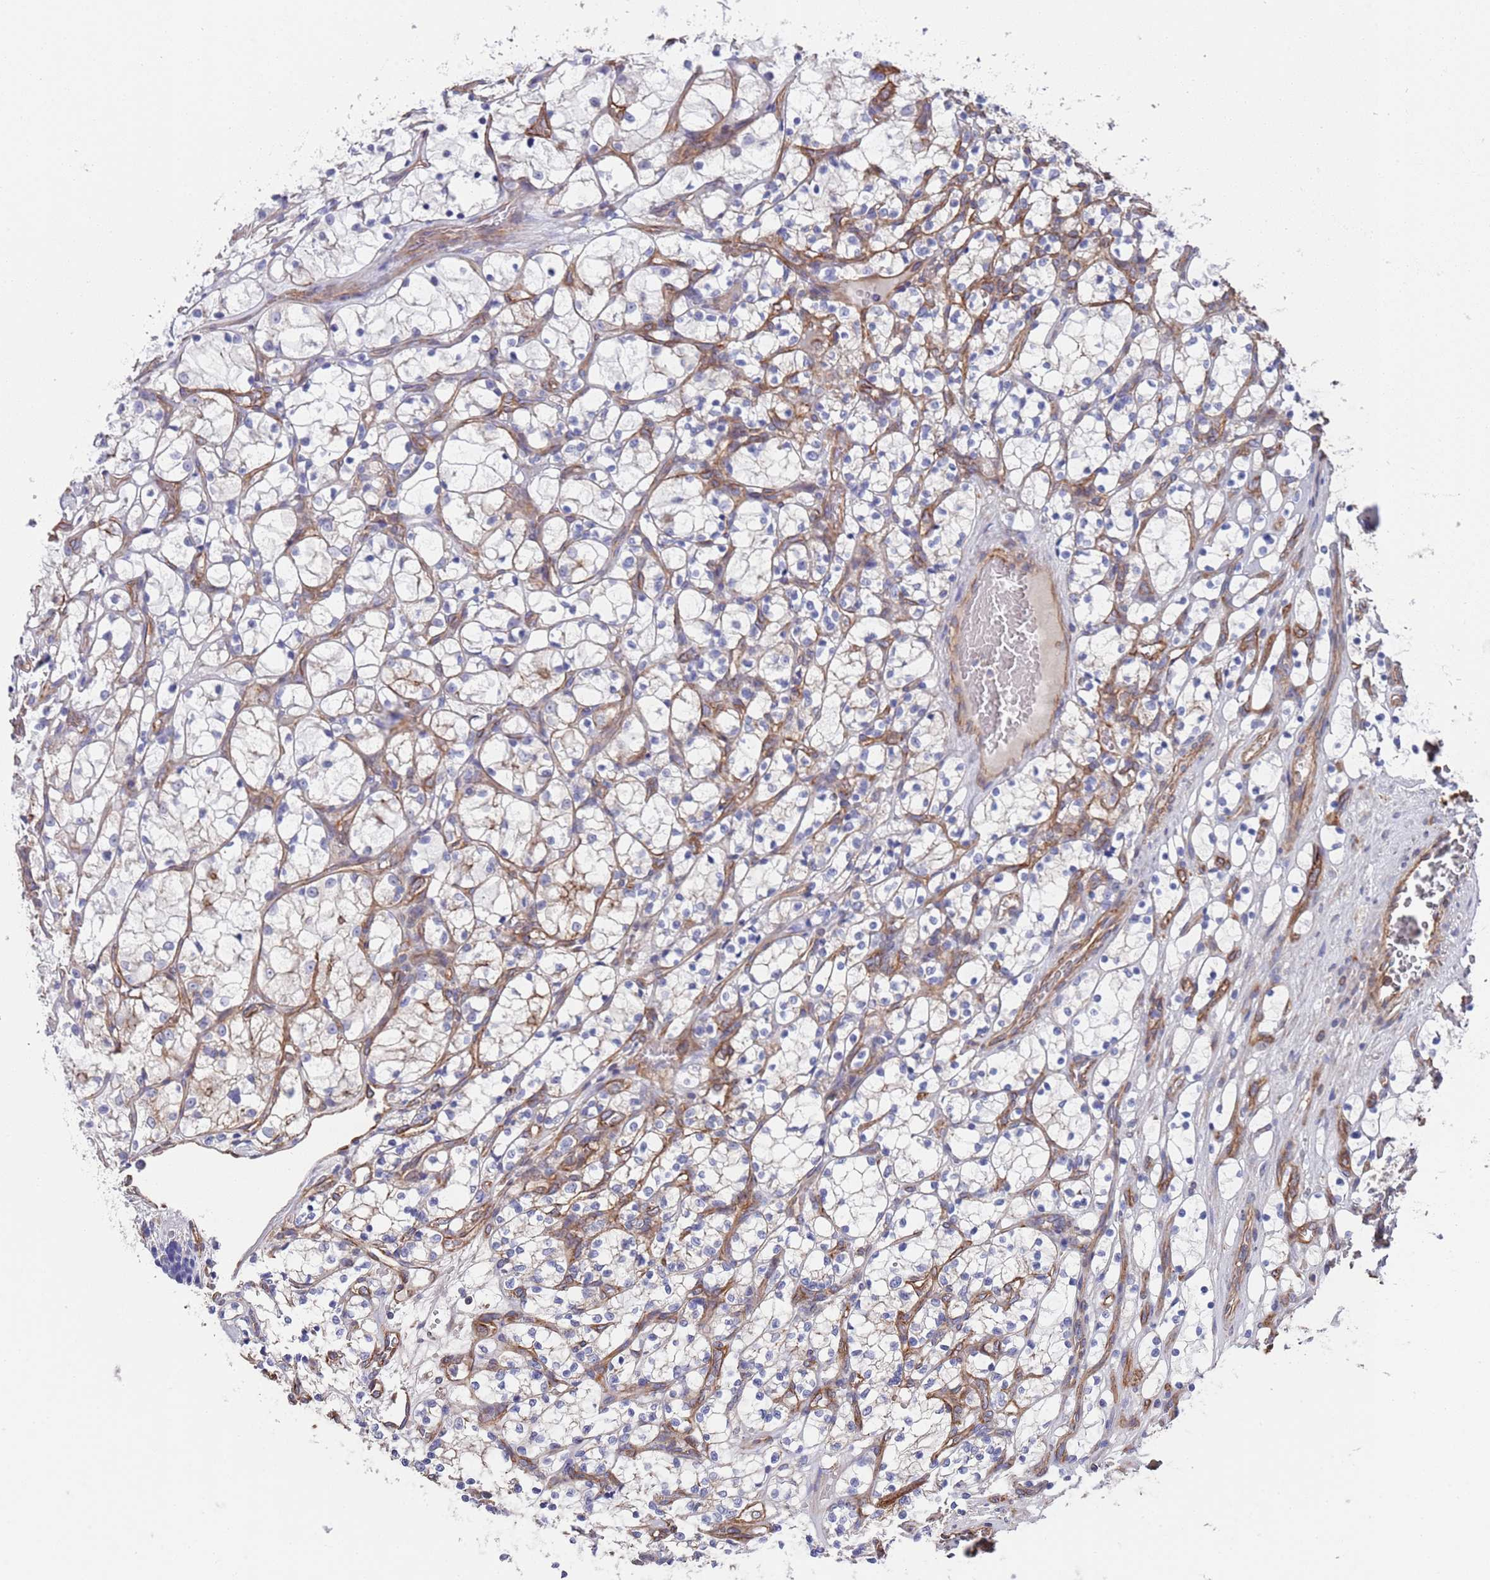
{"staining": {"intensity": "negative", "quantity": "none", "location": "none"}, "tissue": "renal cancer", "cell_type": "Tumor cells", "image_type": "cancer", "snomed": [{"axis": "morphology", "description": "Adenocarcinoma, NOS"}, {"axis": "topography", "description": "Kidney"}], "caption": "Tumor cells are negative for protein expression in human renal cancer.", "gene": "JAKMIP2", "patient": {"sex": "female", "age": 69}}